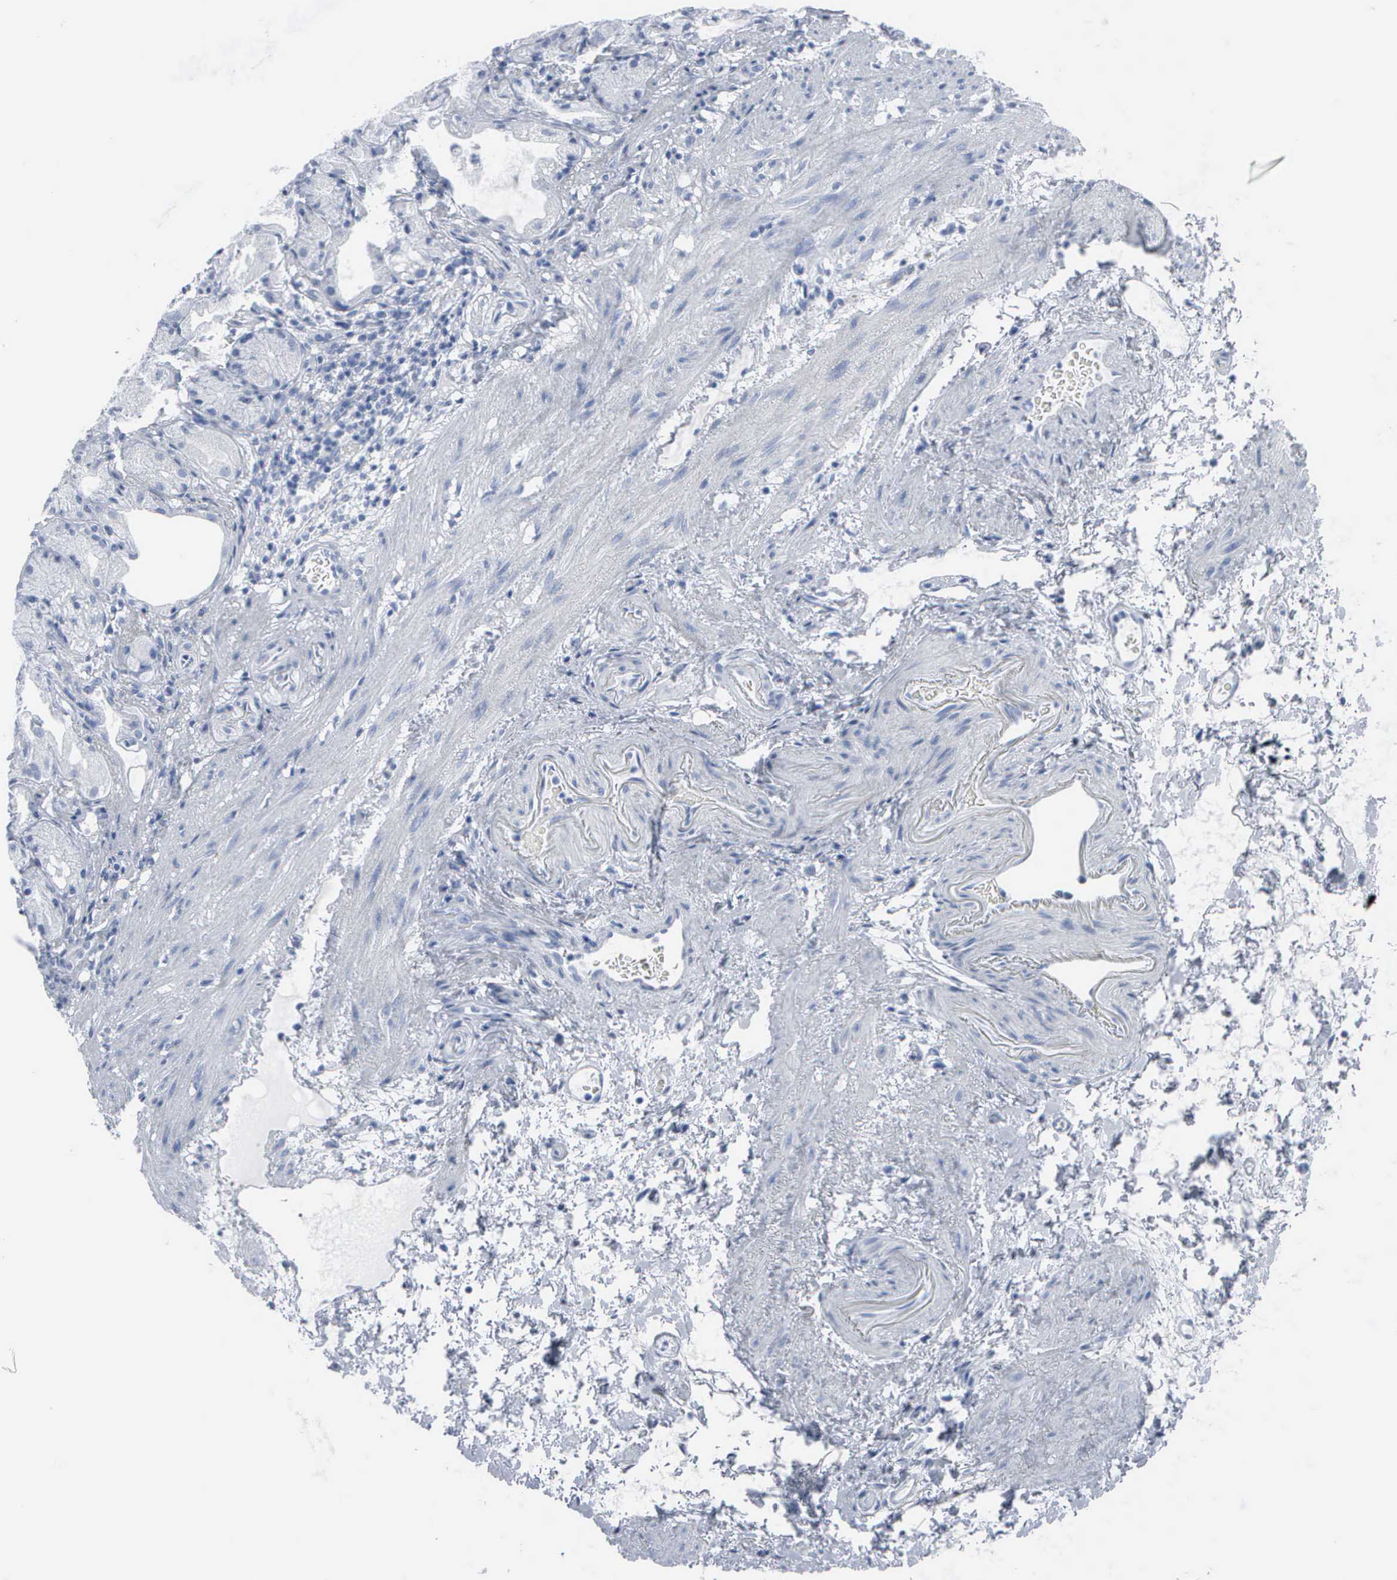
{"staining": {"intensity": "negative", "quantity": "none", "location": "none"}, "tissue": "stomach", "cell_type": "Glandular cells", "image_type": "normal", "snomed": [{"axis": "morphology", "description": "Normal tissue, NOS"}, {"axis": "topography", "description": "Stomach, upper"}], "caption": "Glandular cells show no significant expression in normal stomach. (DAB (3,3'-diaminobenzidine) immunohistochemistry (IHC), high magnification).", "gene": "DMD", "patient": {"sex": "female", "age": 75}}